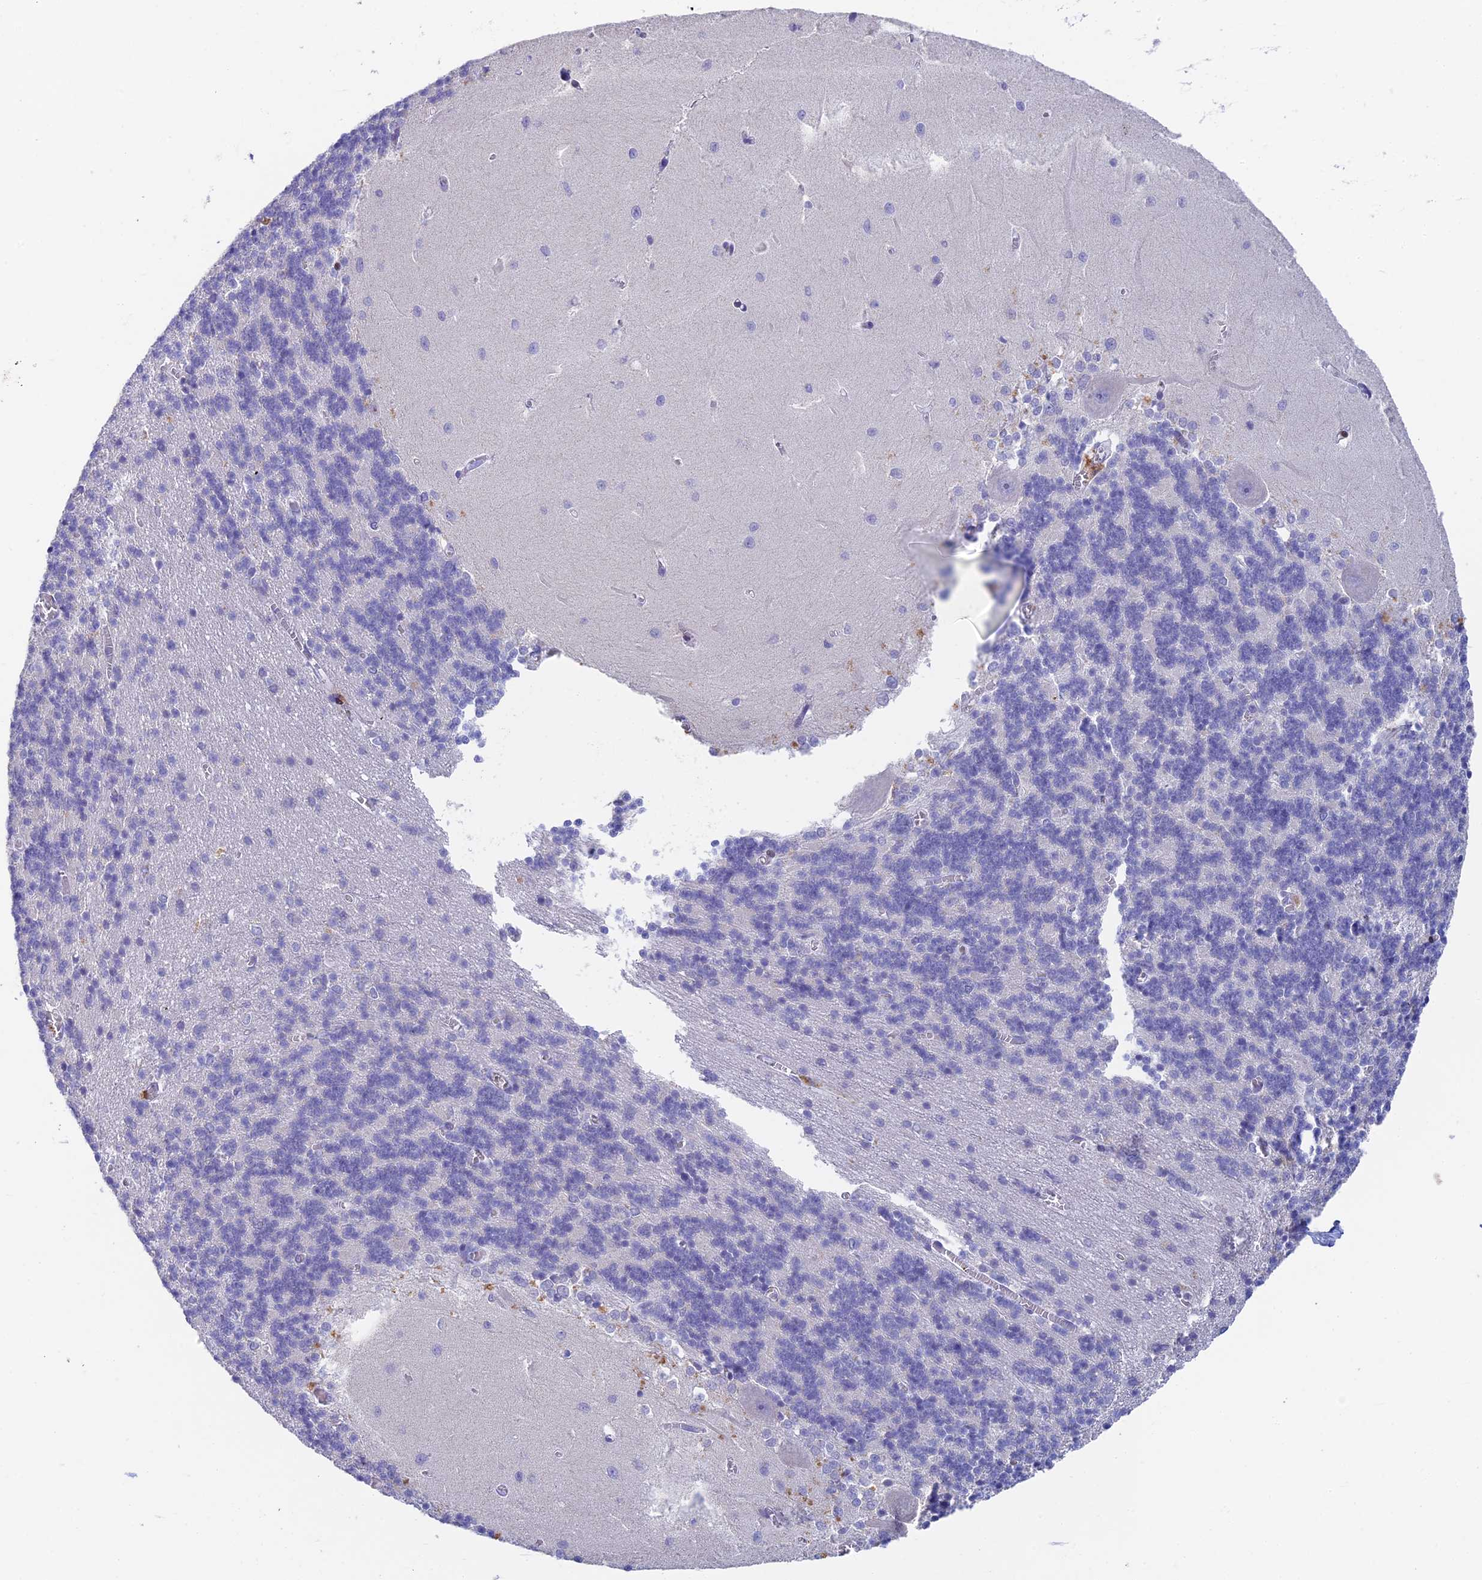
{"staining": {"intensity": "negative", "quantity": "none", "location": "none"}, "tissue": "cerebellum", "cell_type": "Cells in granular layer", "image_type": "normal", "snomed": [{"axis": "morphology", "description": "Normal tissue, NOS"}, {"axis": "topography", "description": "Cerebellum"}], "caption": "Immunohistochemistry (IHC) histopathology image of normal cerebellum stained for a protein (brown), which shows no staining in cells in granular layer. (IHC, brightfield microscopy, high magnification).", "gene": "REXO5", "patient": {"sex": "male", "age": 37}}